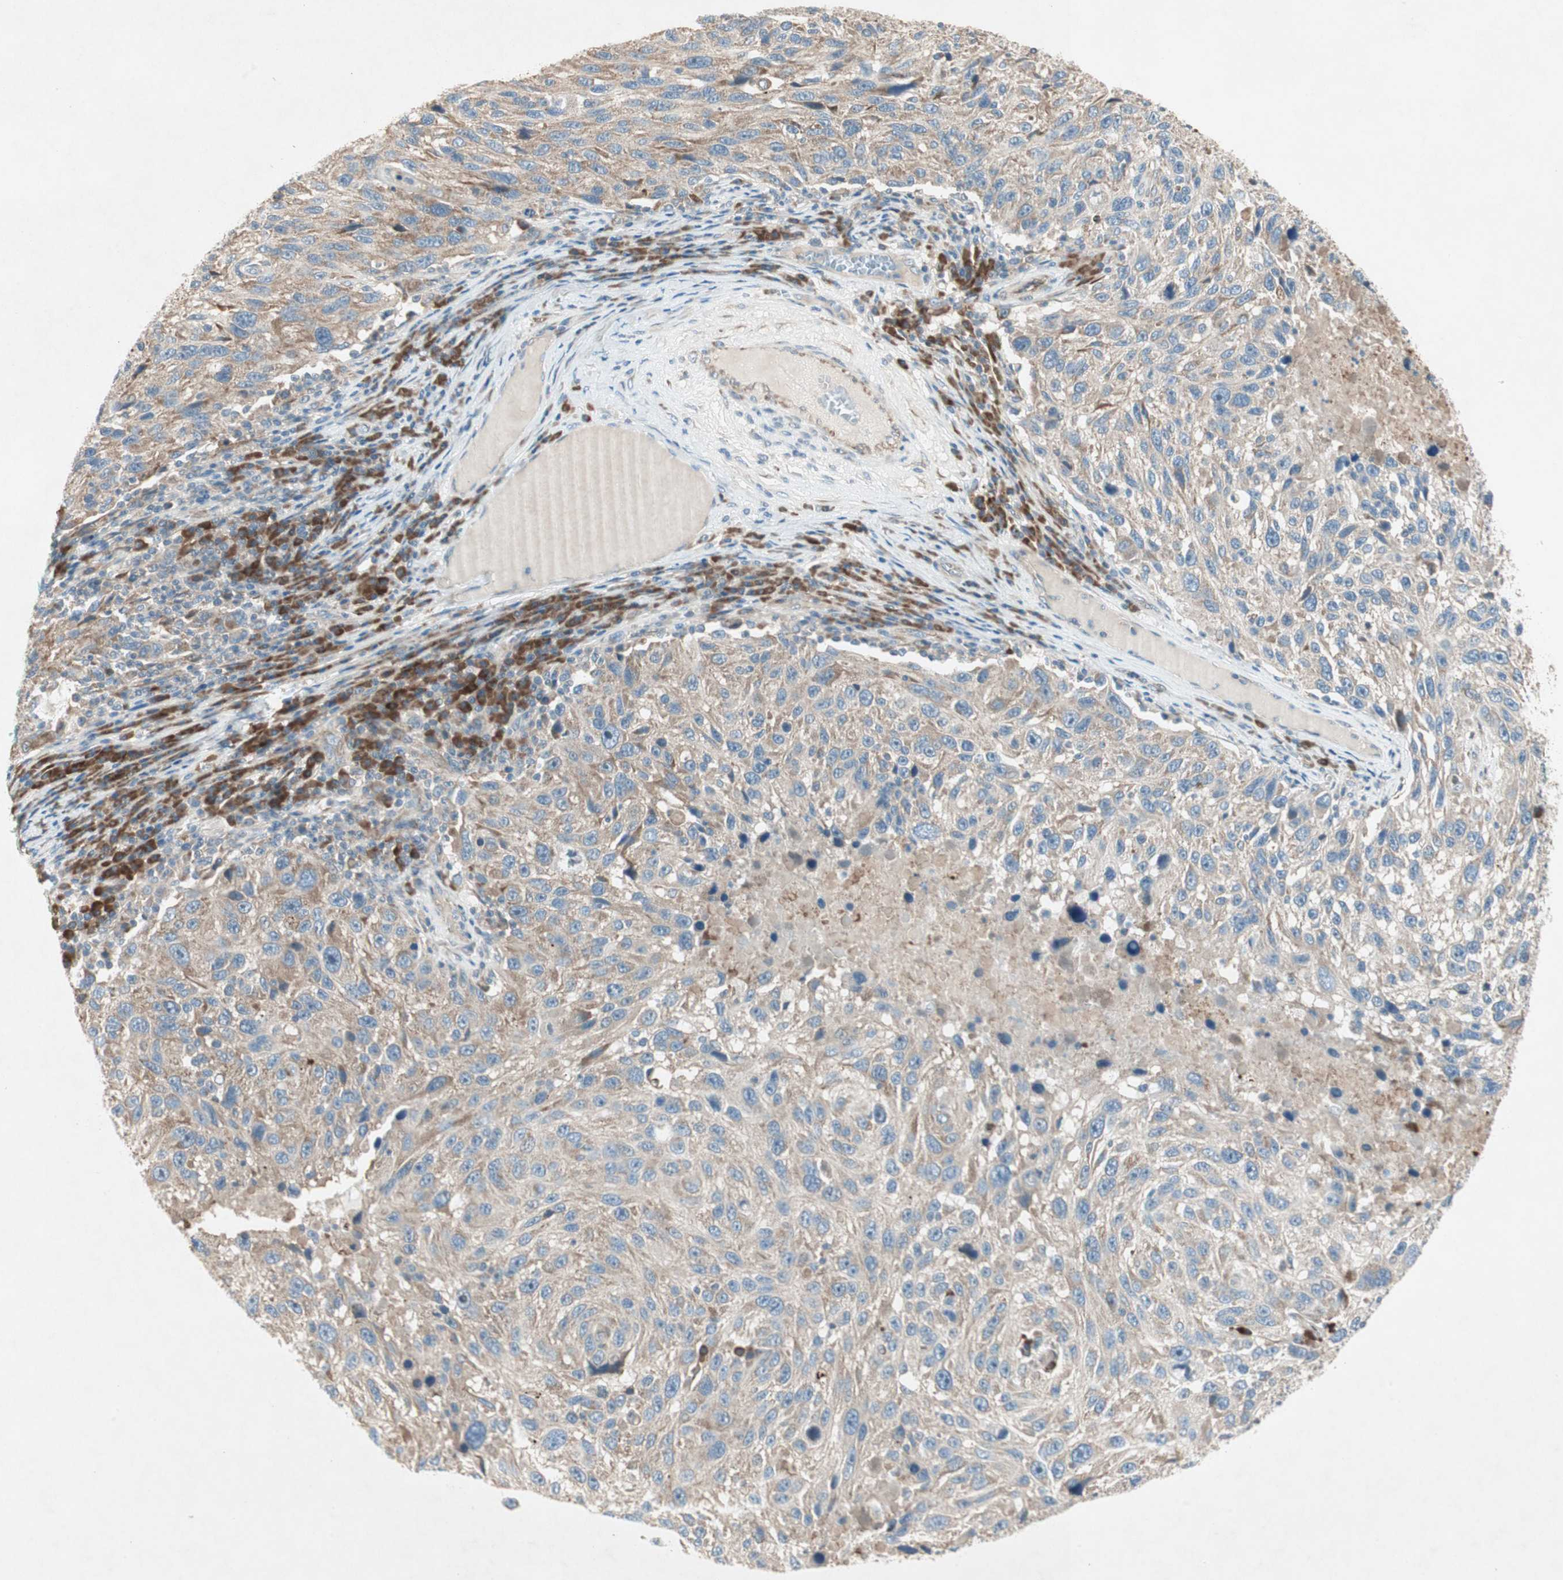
{"staining": {"intensity": "moderate", "quantity": ">75%", "location": "cytoplasmic/membranous"}, "tissue": "melanoma", "cell_type": "Tumor cells", "image_type": "cancer", "snomed": [{"axis": "morphology", "description": "Malignant melanoma, NOS"}, {"axis": "topography", "description": "Skin"}], "caption": "The photomicrograph reveals staining of malignant melanoma, revealing moderate cytoplasmic/membranous protein expression (brown color) within tumor cells. The staining is performed using DAB (3,3'-diaminobenzidine) brown chromogen to label protein expression. The nuclei are counter-stained blue using hematoxylin.", "gene": "RPL23", "patient": {"sex": "male", "age": 53}}